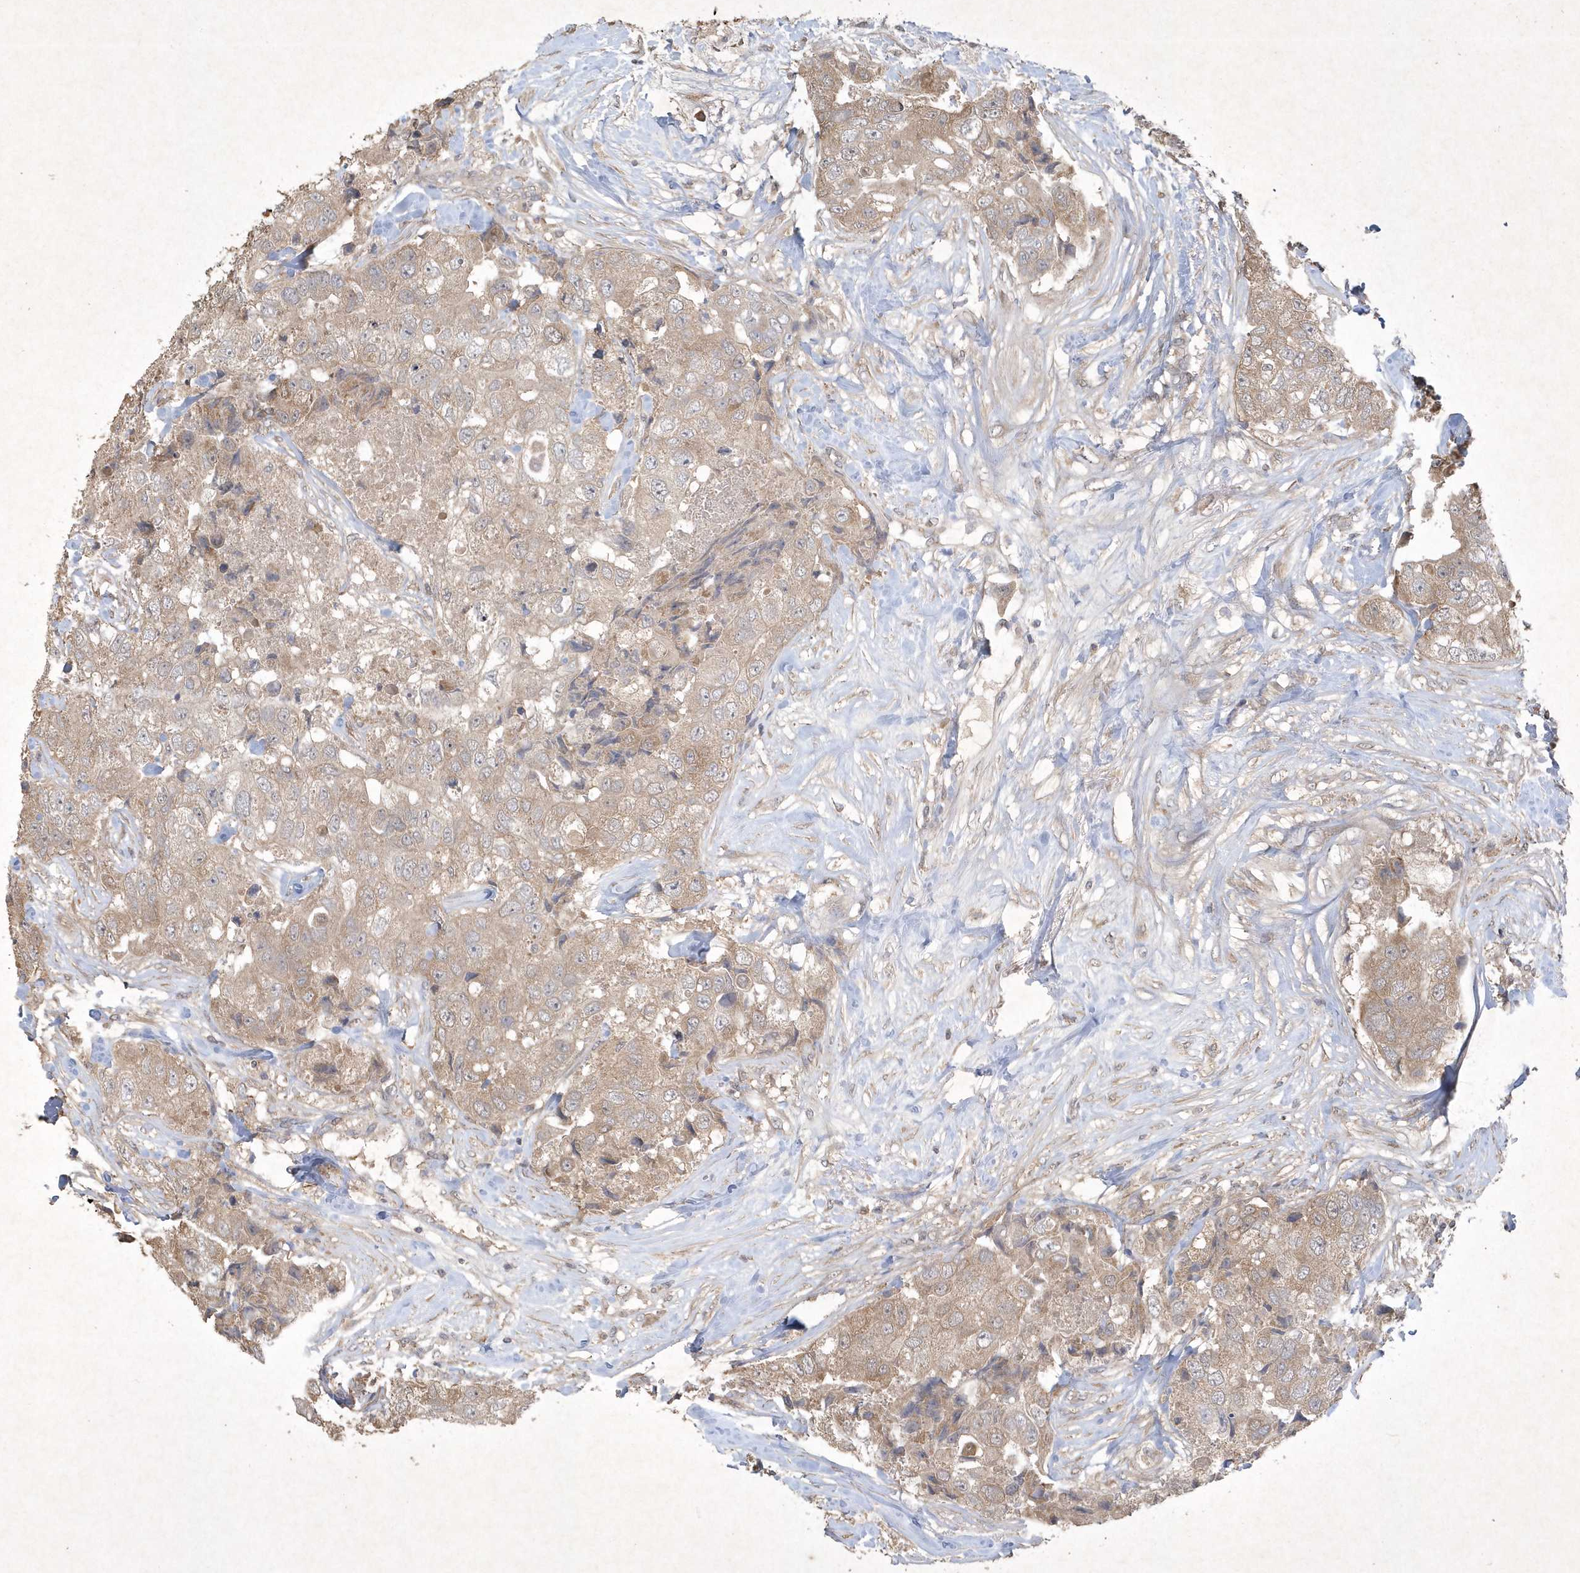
{"staining": {"intensity": "weak", "quantity": ">75%", "location": "cytoplasmic/membranous"}, "tissue": "breast cancer", "cell_type": "Tumor cells", "image_type": "cancer", "snomed": [{"axis": "morphology", "description": "Duct carcinoma"}, {"axis": "topography", "description": "Breast"}], "caption": "About >75% of tumor cells in human intraductal carcinoma (breast) display weak cytoplasmic/membranous protein staining as visualized by brown immunohistochemical staining.", "gene": "AKR7A2", "patient": {"sex": "female", "age": 62}}